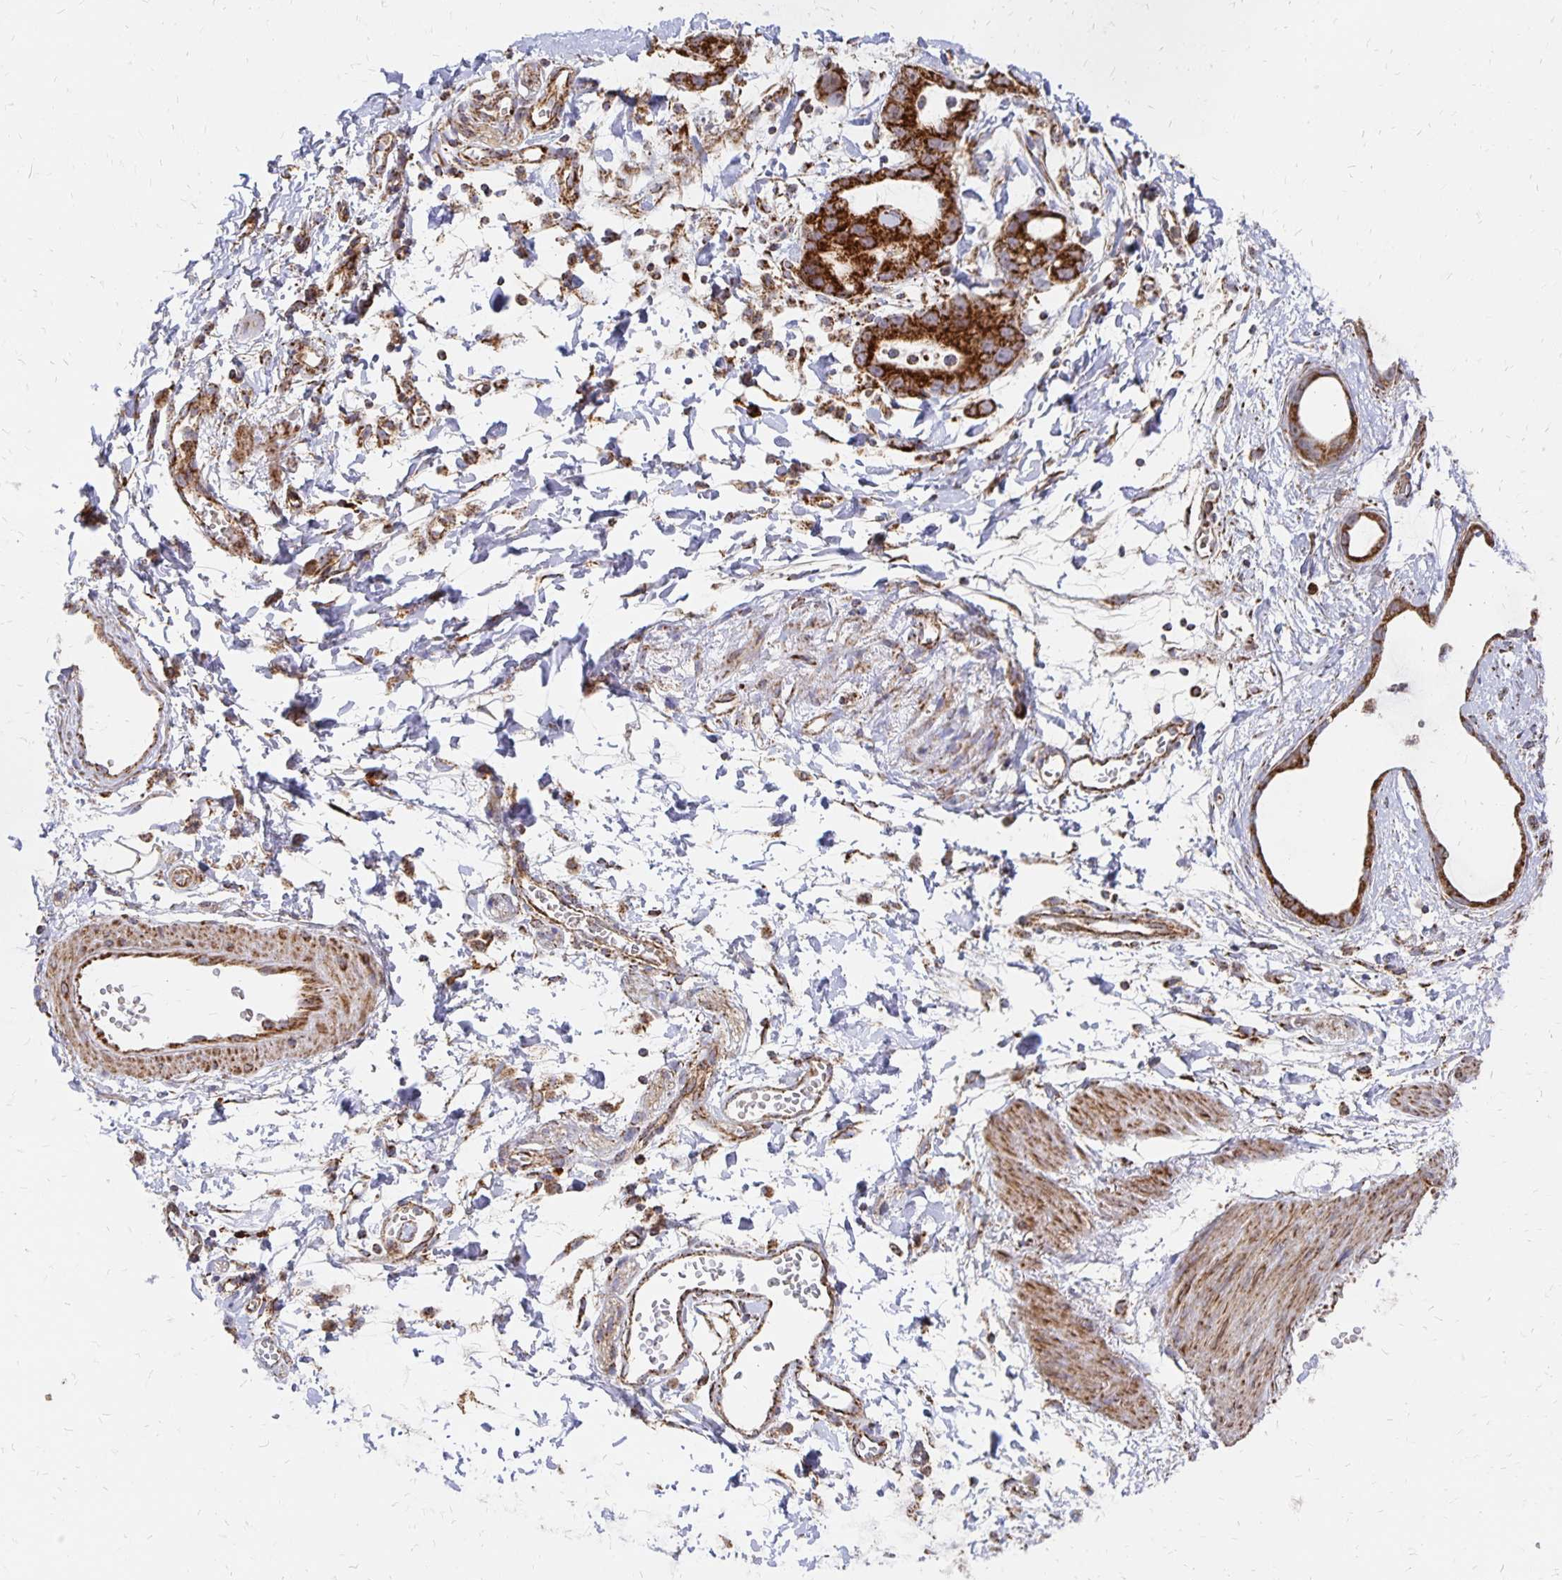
{"staining": {"intensity": "strong", "quantity": ">75%", "location": "cytoplasmic/membranous"}, "tissue": "stomach cancer", "cell_type": "Tumor cells", "image_type": "cancer", "snomed": [{"axis": "morphology", "description": "Adenocarcinoma, NOS"}, {"axis": "topography", "description": "Stomach"}], "caption": "Immunohistochemical staining of stomach cancer exhibits high levels of strong cytoplasmic/membranous protein expression in approximately >75% of tumor cells. The staining was performed using DAB, with brown indicating positive protein expression. Nuclei are stained blue with hematoxylin.", "gene": "STOML2", "patient": {"sex": "male", "age": 55}}